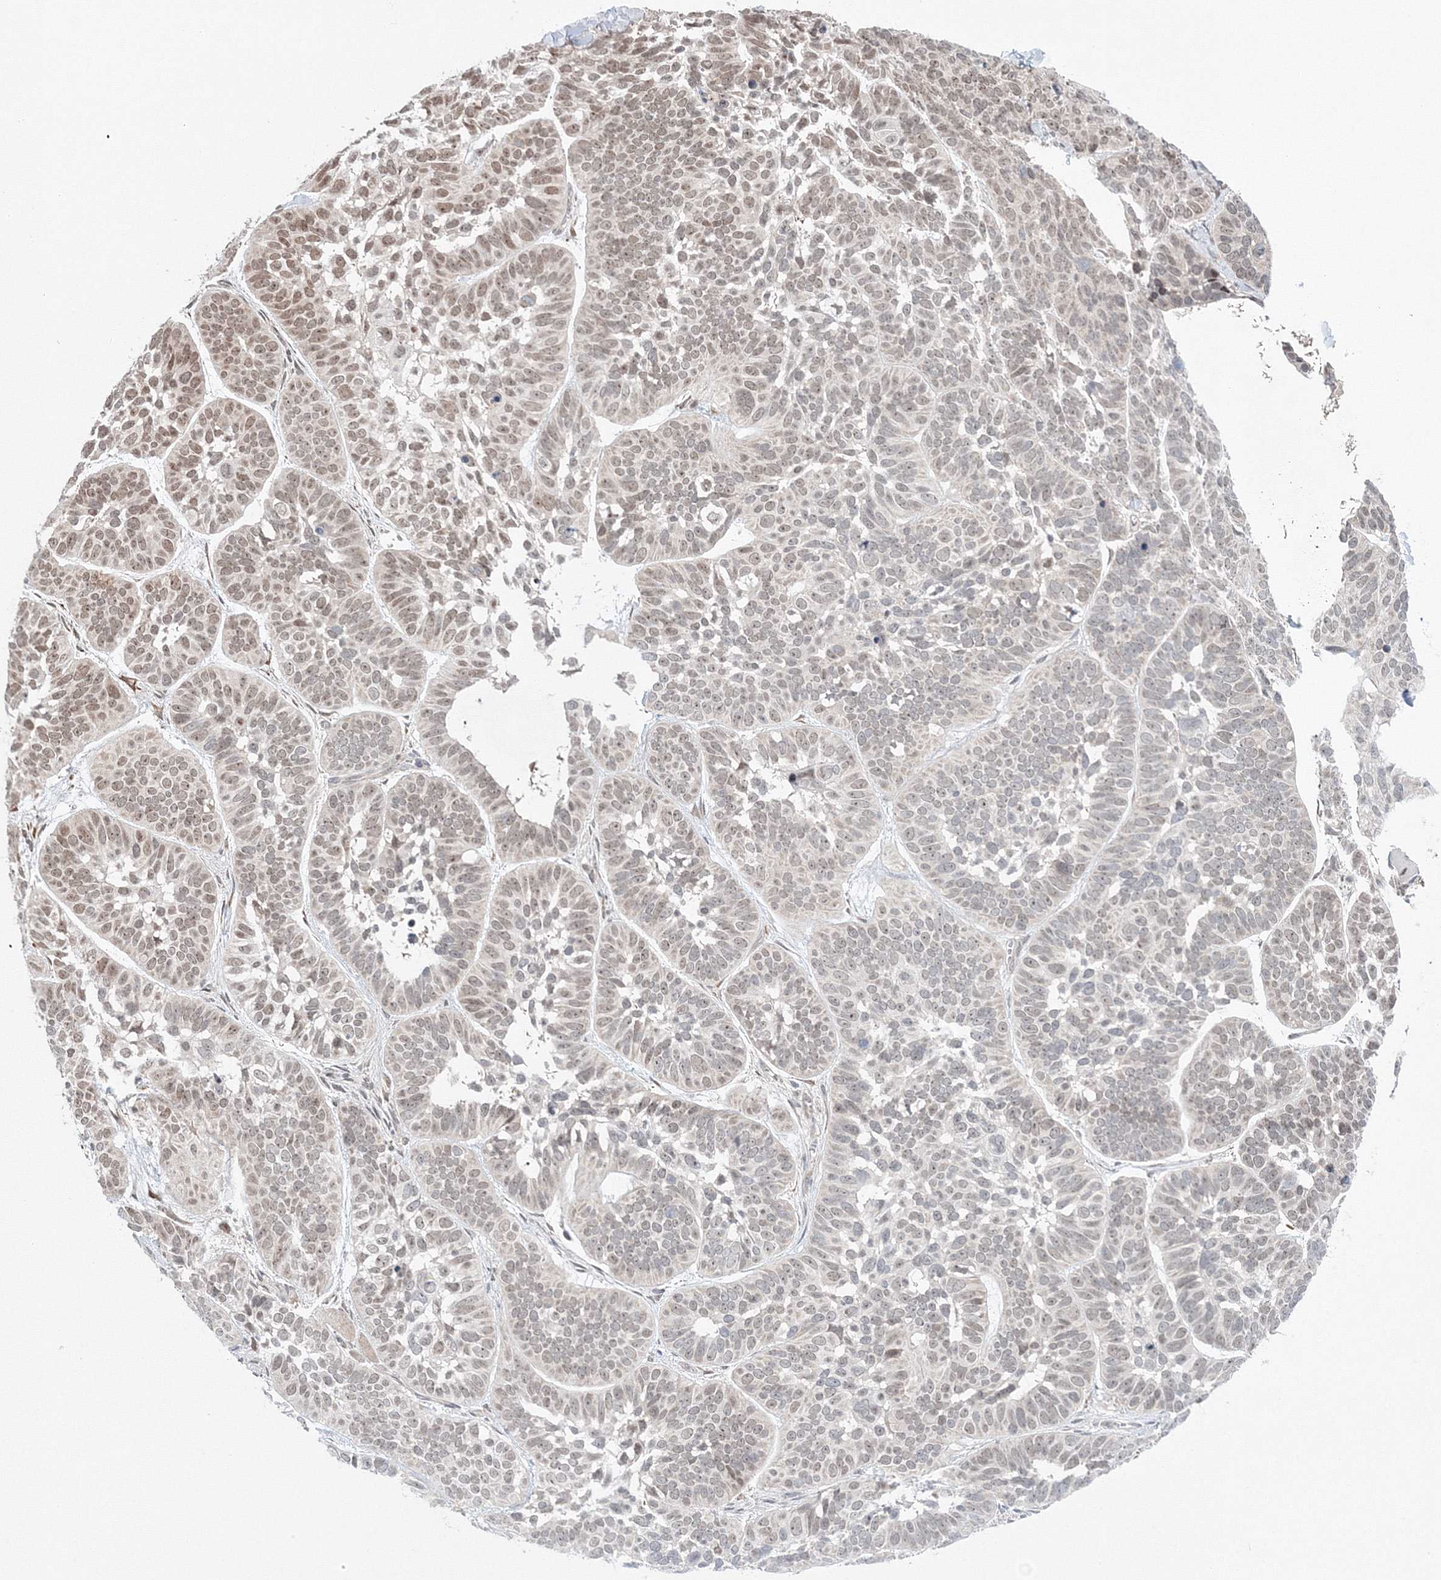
{"staining": {"intensity": "weak", "quantity": "<25%", "location": "nuclear"}, "tissue": "skin cancer", "cell_type": "Tumor cells", "image_type": "cancer", "snomed": [{"axis": "morphology", "description": "Basal cell carcinoma"}, {"axis": "topography", "description": "Skin"}], "caption": "Tumor cells are negative for protein expression in human skin basal cell carcinoma. (Brightfield microscopy of DAB (3,3'-diaminobenzidine) immunohistochemistry (IHC) at high magnification).", "gene": "NOA1", "patient": {"sex": "male", "age": 62}}